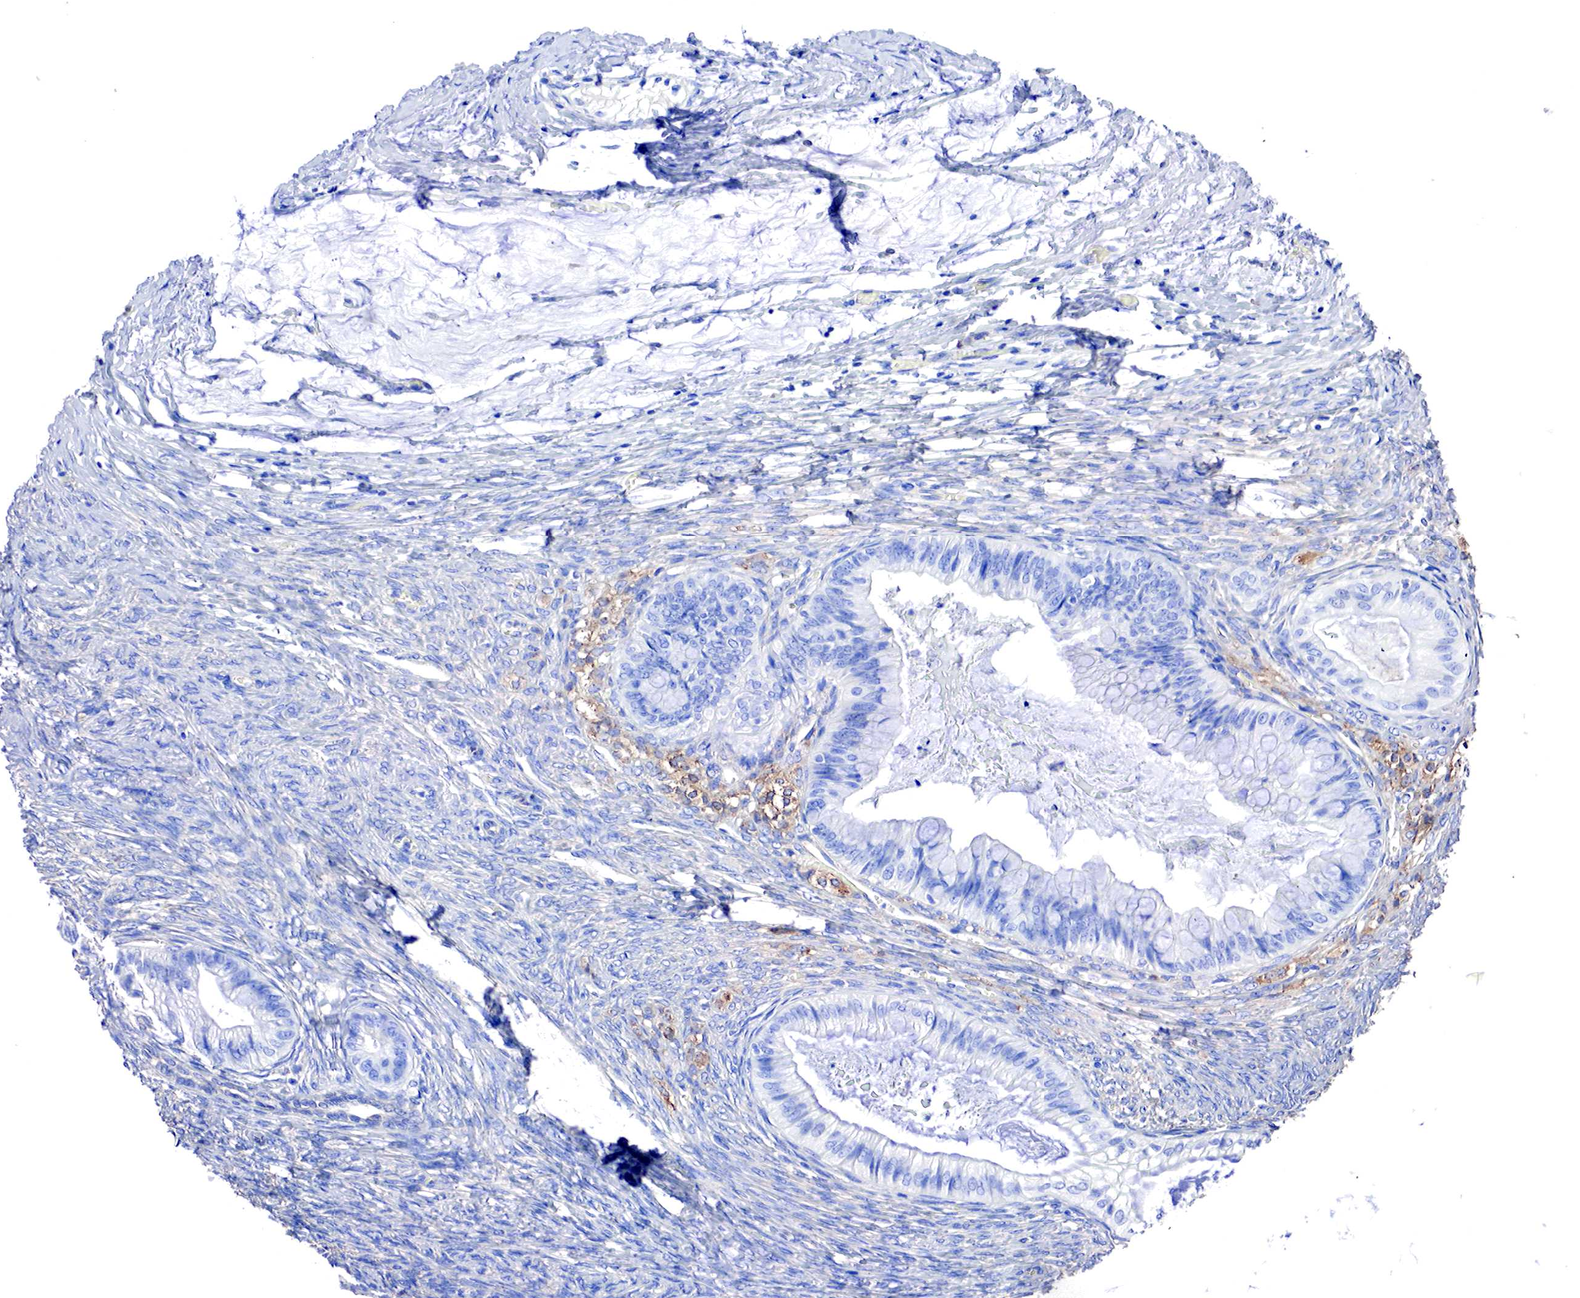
{"staining": {"intensity": "negative", "quantity": "none", "location": "none"}, "tissue": "ovarian cancer", "cell_type": "Tumor cells", "image_type": "cancer", "snomed": [{"axis": "morphology", "description": "Cystadenocarcinoma, mucinous, NOS"}, {"axis": "topography", "description": "Ovary"}], "caption": "An image of human mucinous cystadenocarcinoma (ovarian) is negative for staining in tumor cells. The staining was performed using DAB to visualize the protein expression in brown, while the nuclei were stained in blue with hematoxylin (Magnification: 20x).", "gene": "RDX", "patient": {"sex": "female", "age": 57}}